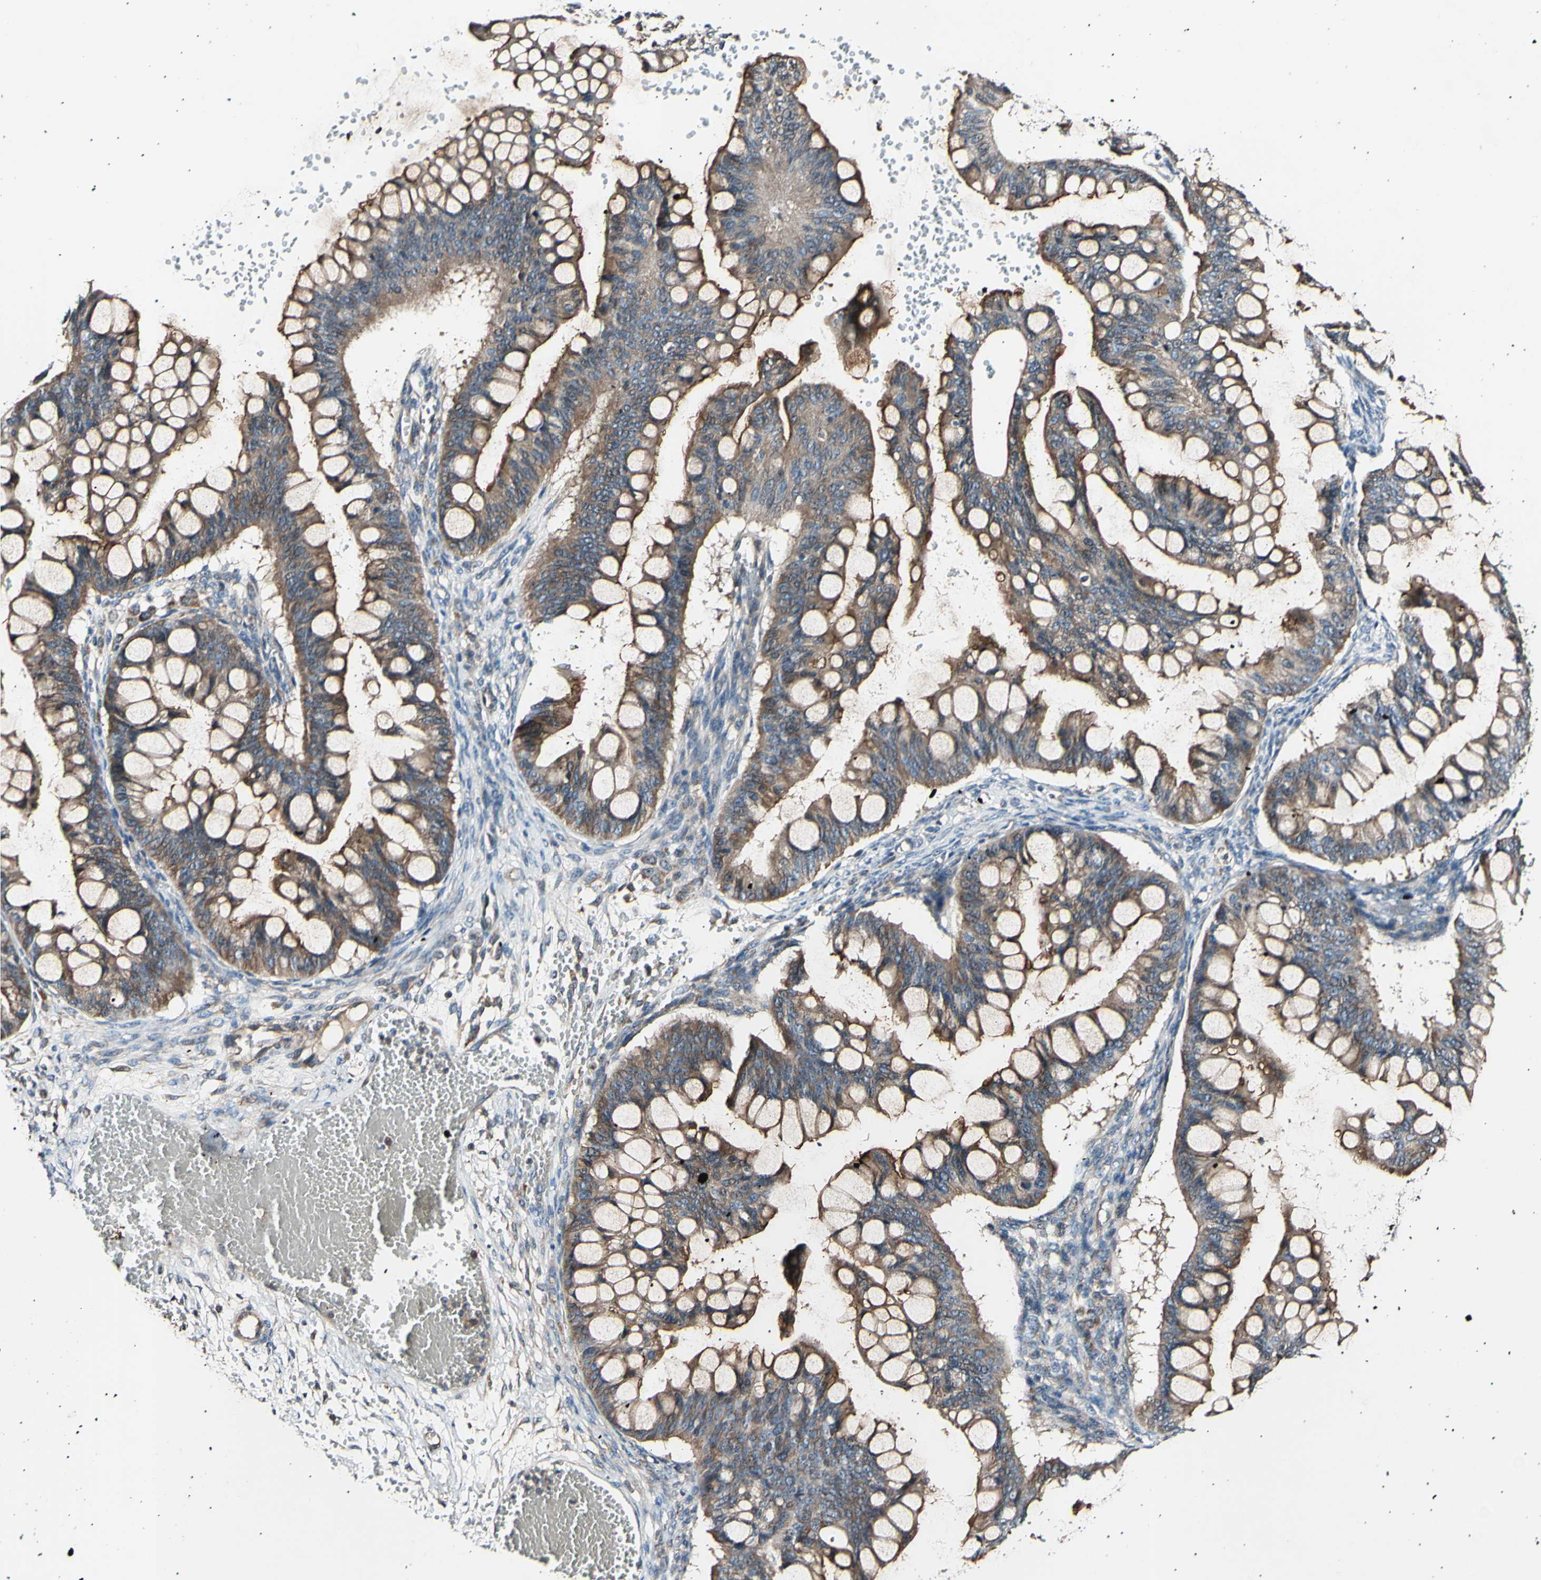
{"staining": {"intensity": "moderate", "quantity": ">75%", "location": "cytoplasmic/membranous"}, "tissue": "ovarian cancer", "cell_type": "Tumor cells", "image_type": "cancer", "snomed": [{"axis": "morphology", "description": "Cystadenocarcinoma, mucinous, NOS"}, {"axis": "topography", "description": "Ovary"}], "caption": "Immunohistochemical staining of human ovarian cancer (mucinous cystadenocarcinoma) demonstrates medium levels of moderate cytoplasmic/membranous protein staining in approximately >75% of tumor cells. The protein of interest is stained brown, and the nuclei are stained in blue (DAB IHC with brightfield microscopy, high magnification).", "gene": "ITGA6", "patient": {"sex": "female", "age": 73}}